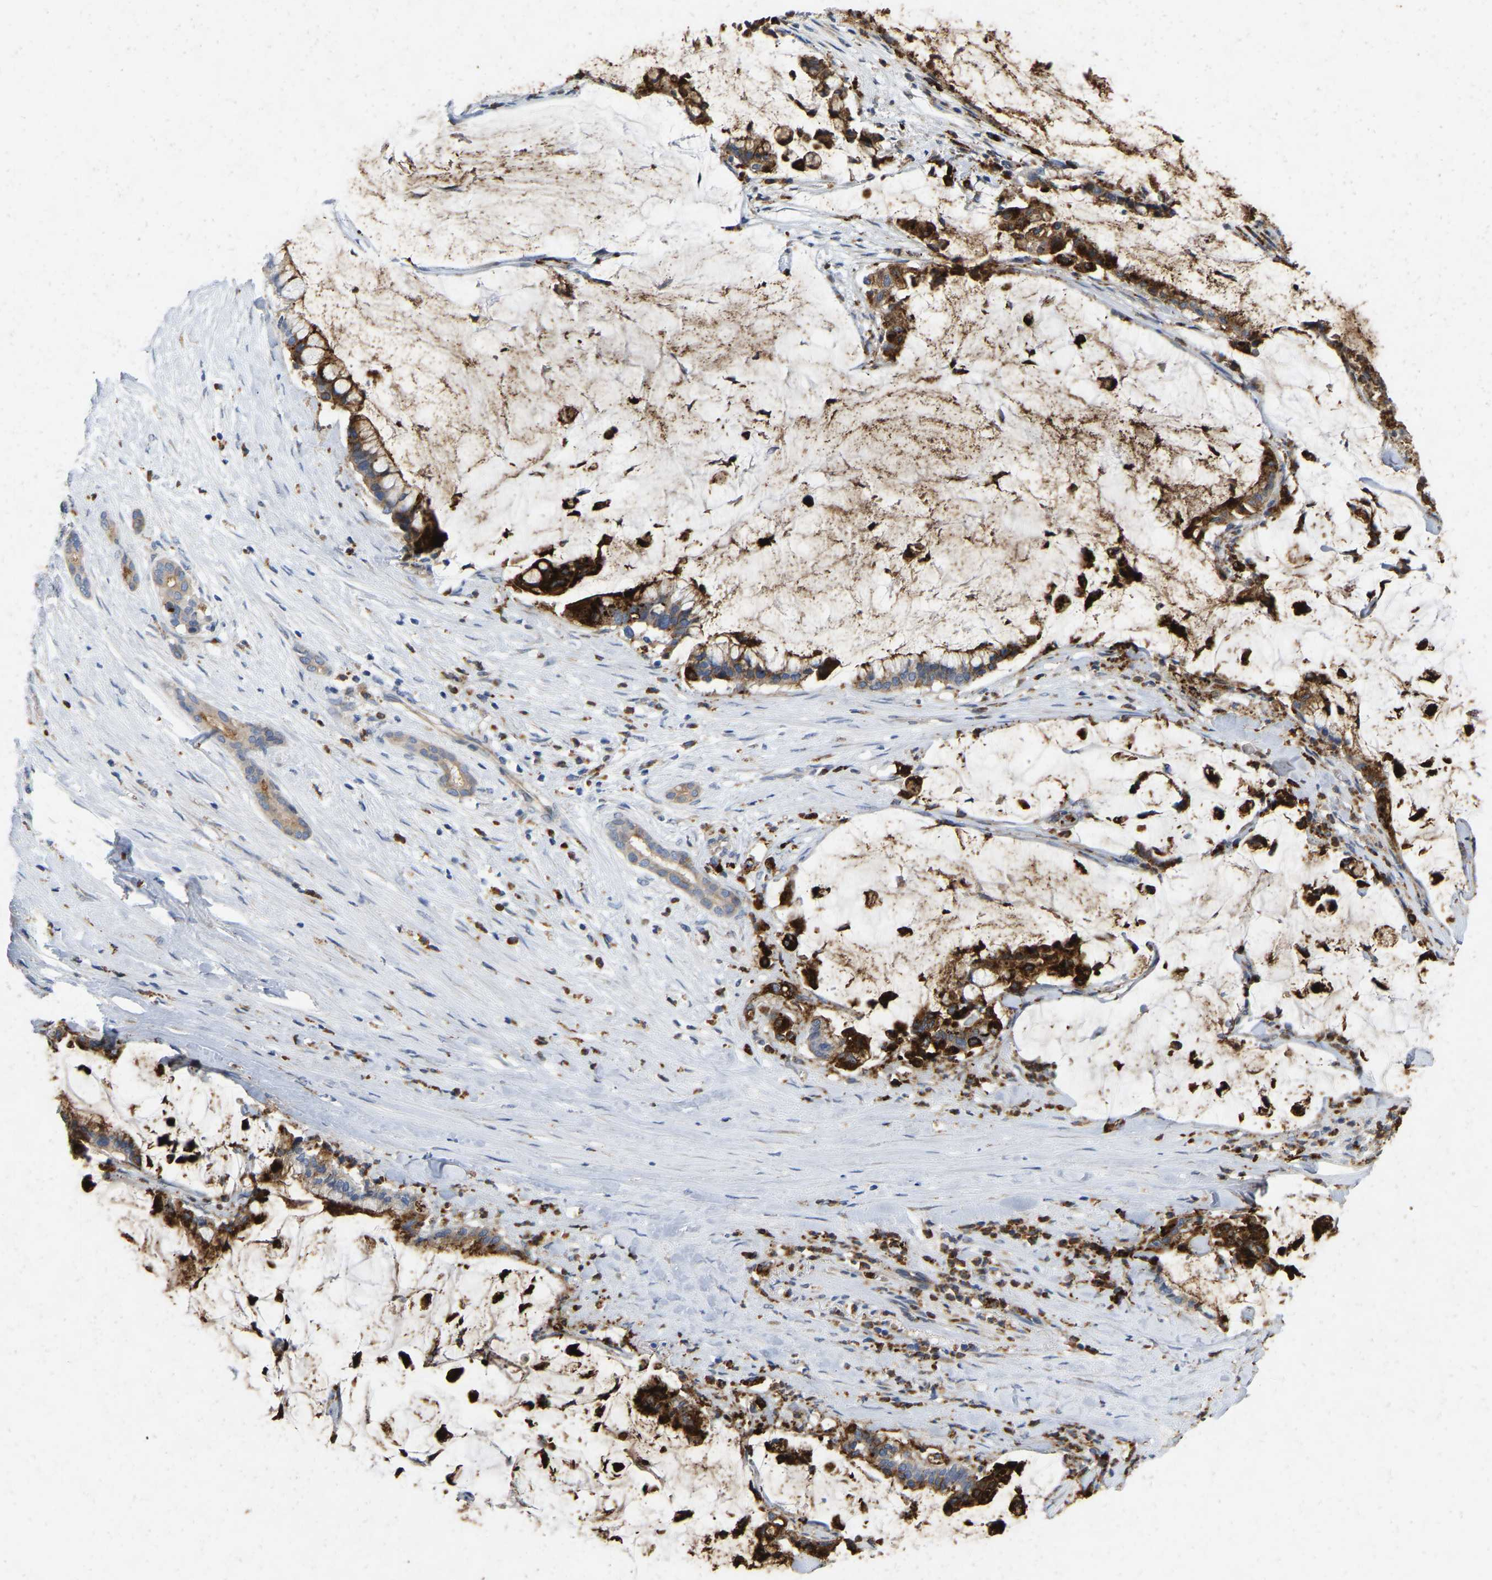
{"staining": {"intensity": "strong", "quantity": ">75%", "location": "cytoplasmic/membranous"}, "tissue": "pancreatic cancer", "cell_type": "Tumor cells", "image_type": "cancer", "snomed": [{"axis": "morphology", "description": "Adenocarcinoma, NOS"}, {"axis": "topography", "description": "Pancreas"}], "caption": "An image of pancreatic cancer (adenocarcinoma) stained for a protein shows strong cytoplasmic/membranous brown staining in tumor cells.", "gene": "RHEB", "patient": {"sex": "male", "age": 41}}